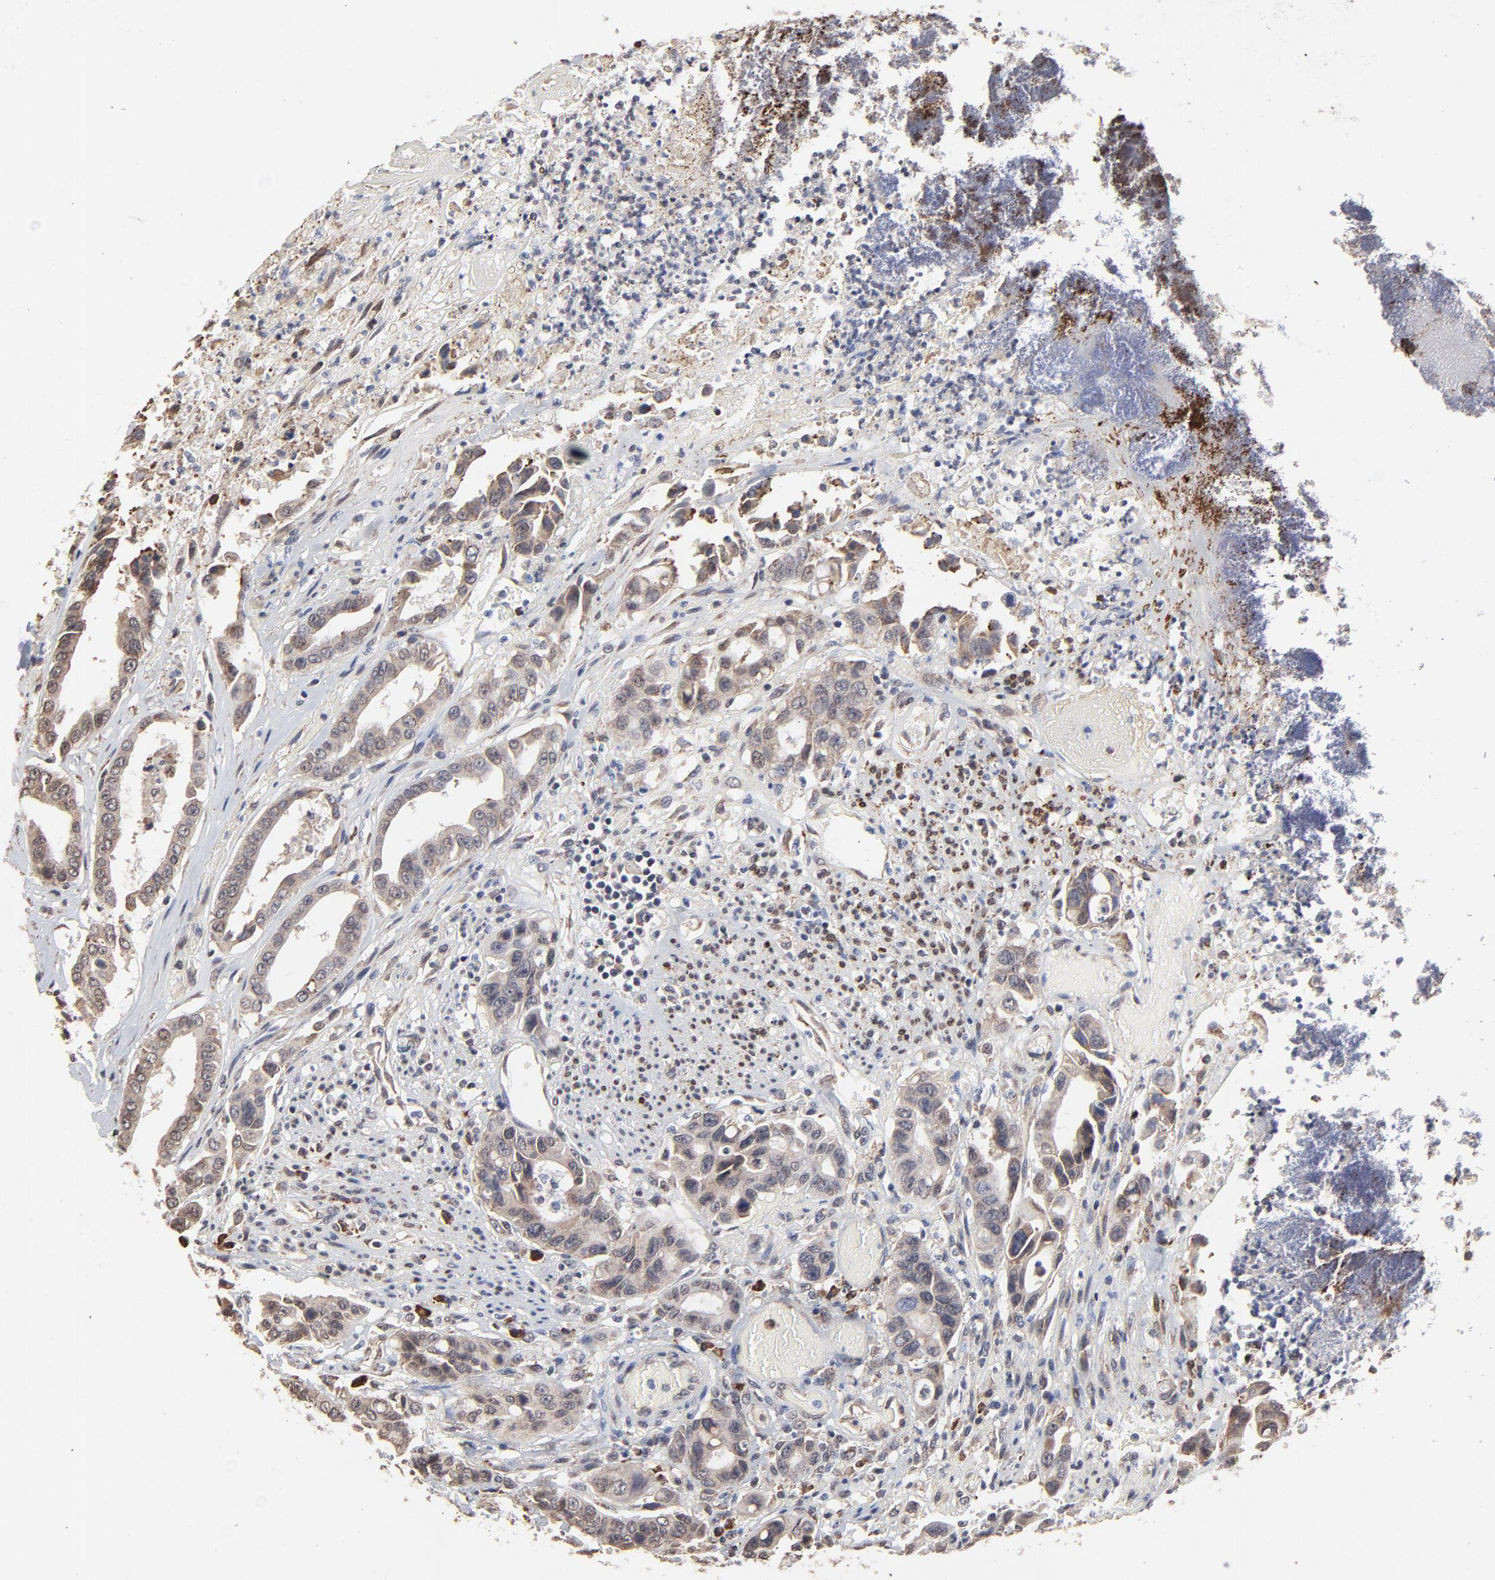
{"staining": {"intensity": "moderate", "quantity": "25%-75%", "location": "cytoplasmic/membranous"}, "tissue": "colorectal cancer", "cell_type": "Tumor cells", "image_type": "cancer", "snomed": [{"axis": "morphology", "description": "Adenocarcinoma, NOS"}, {"axis": "topography", "description": "Colon"}], "caption": "Colorectal adenocarcinoma was stained to show a protein in brown. There is medium levels of moderate cytoplasmic/membranous expression in approximately 25%-75% of tumor cells.", "gene": "CHM", "patient": {"sex": "female", "age": 70}}